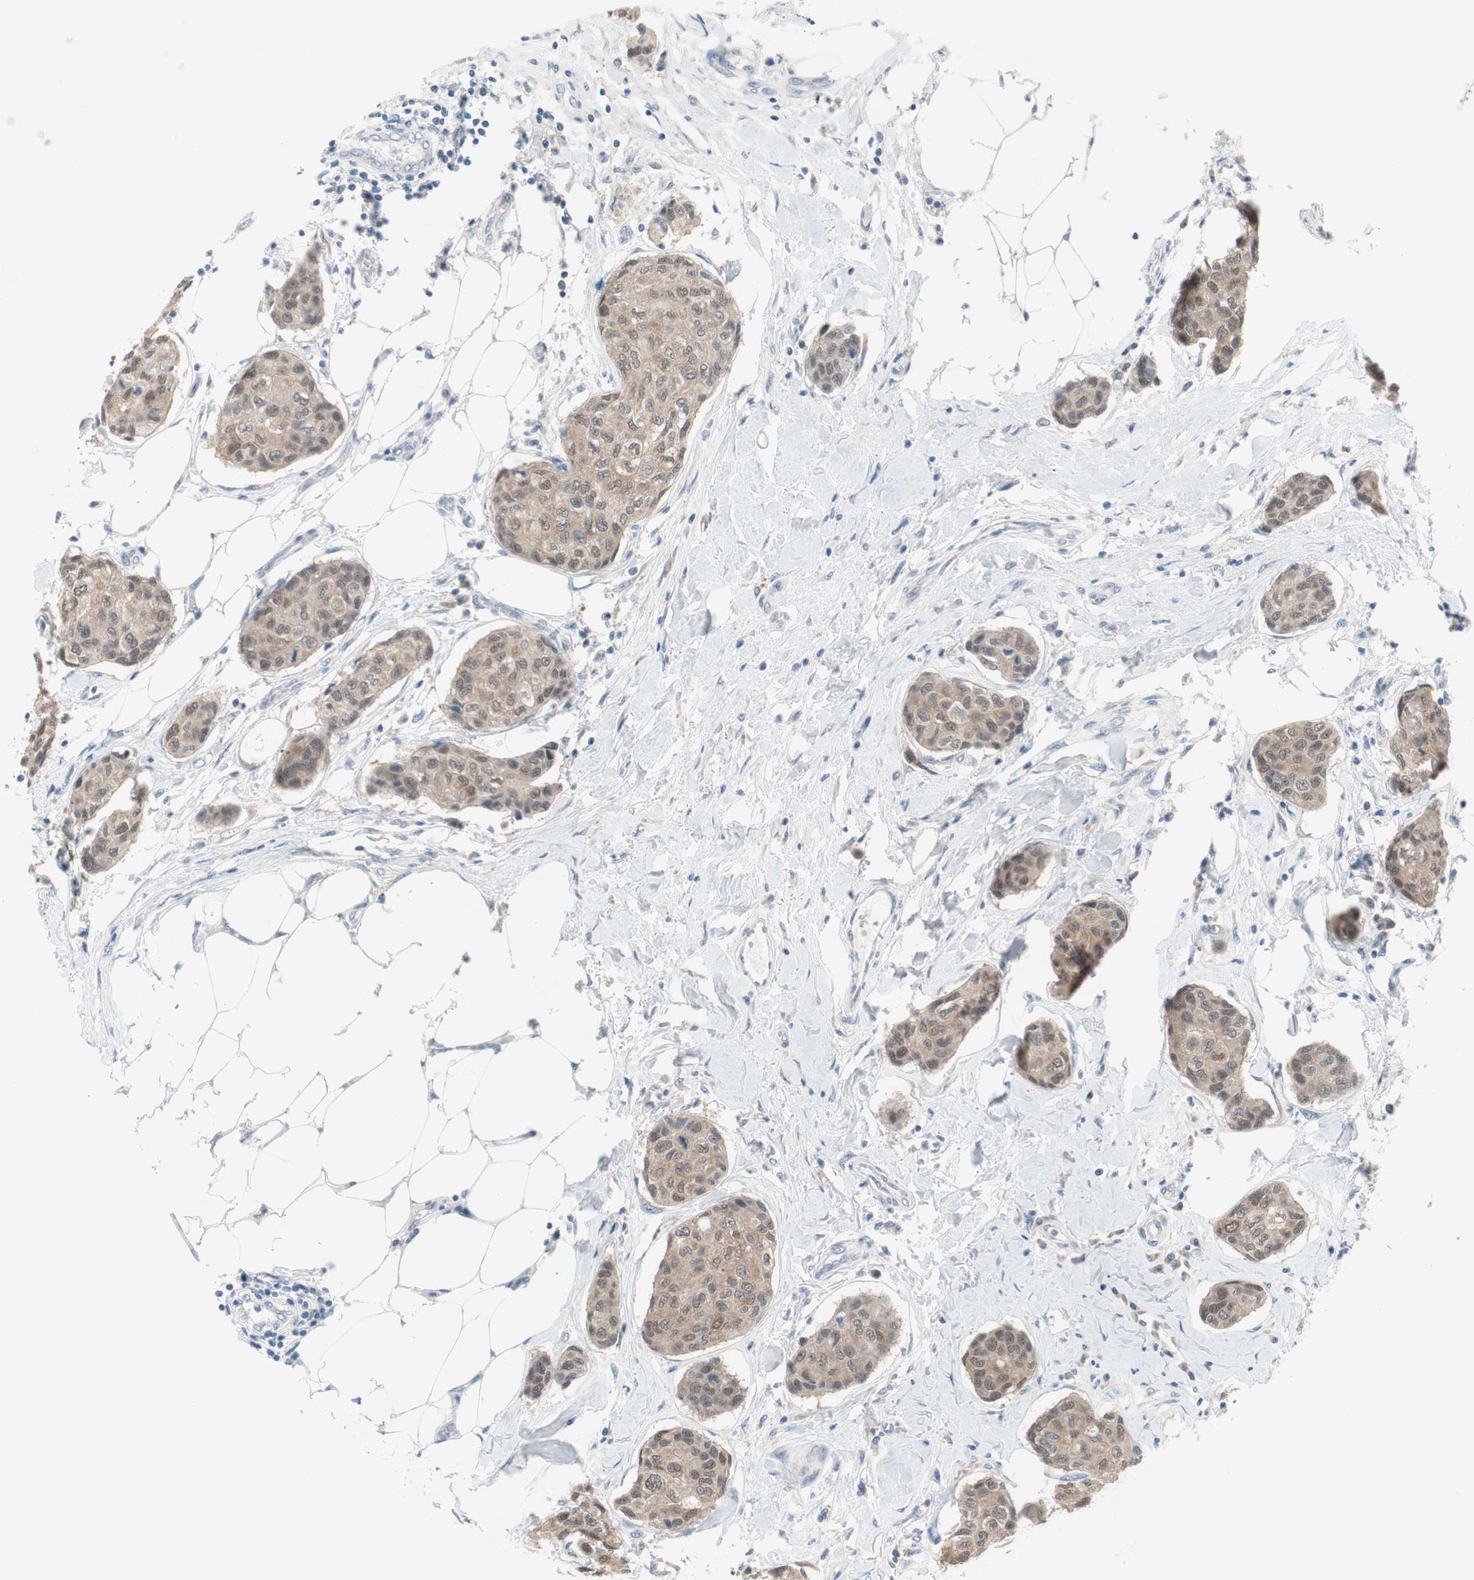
{"staining": {"intensity": "weak", "quantity": "25%-75%", "location": "cytoplasmic/membranous"}, "tissue": "breast cancer", "cell_type": "Tumor cells", "image_type": "cancer", "snomed": [{"axis": "morphology", "description": "Duct carcinoma"}, {"axis": "topography", "description": "Breast"}], "caption": "Approximately 25%-75% of tumor cells in human breast infiltrating ductal carcinoma demonstrate weak cytoplasmic/membranous protein staining as visualized by brown immunohistochemical staining.", "gene": "GRHL1", "patient": {"sex": "female", "age": 80}}